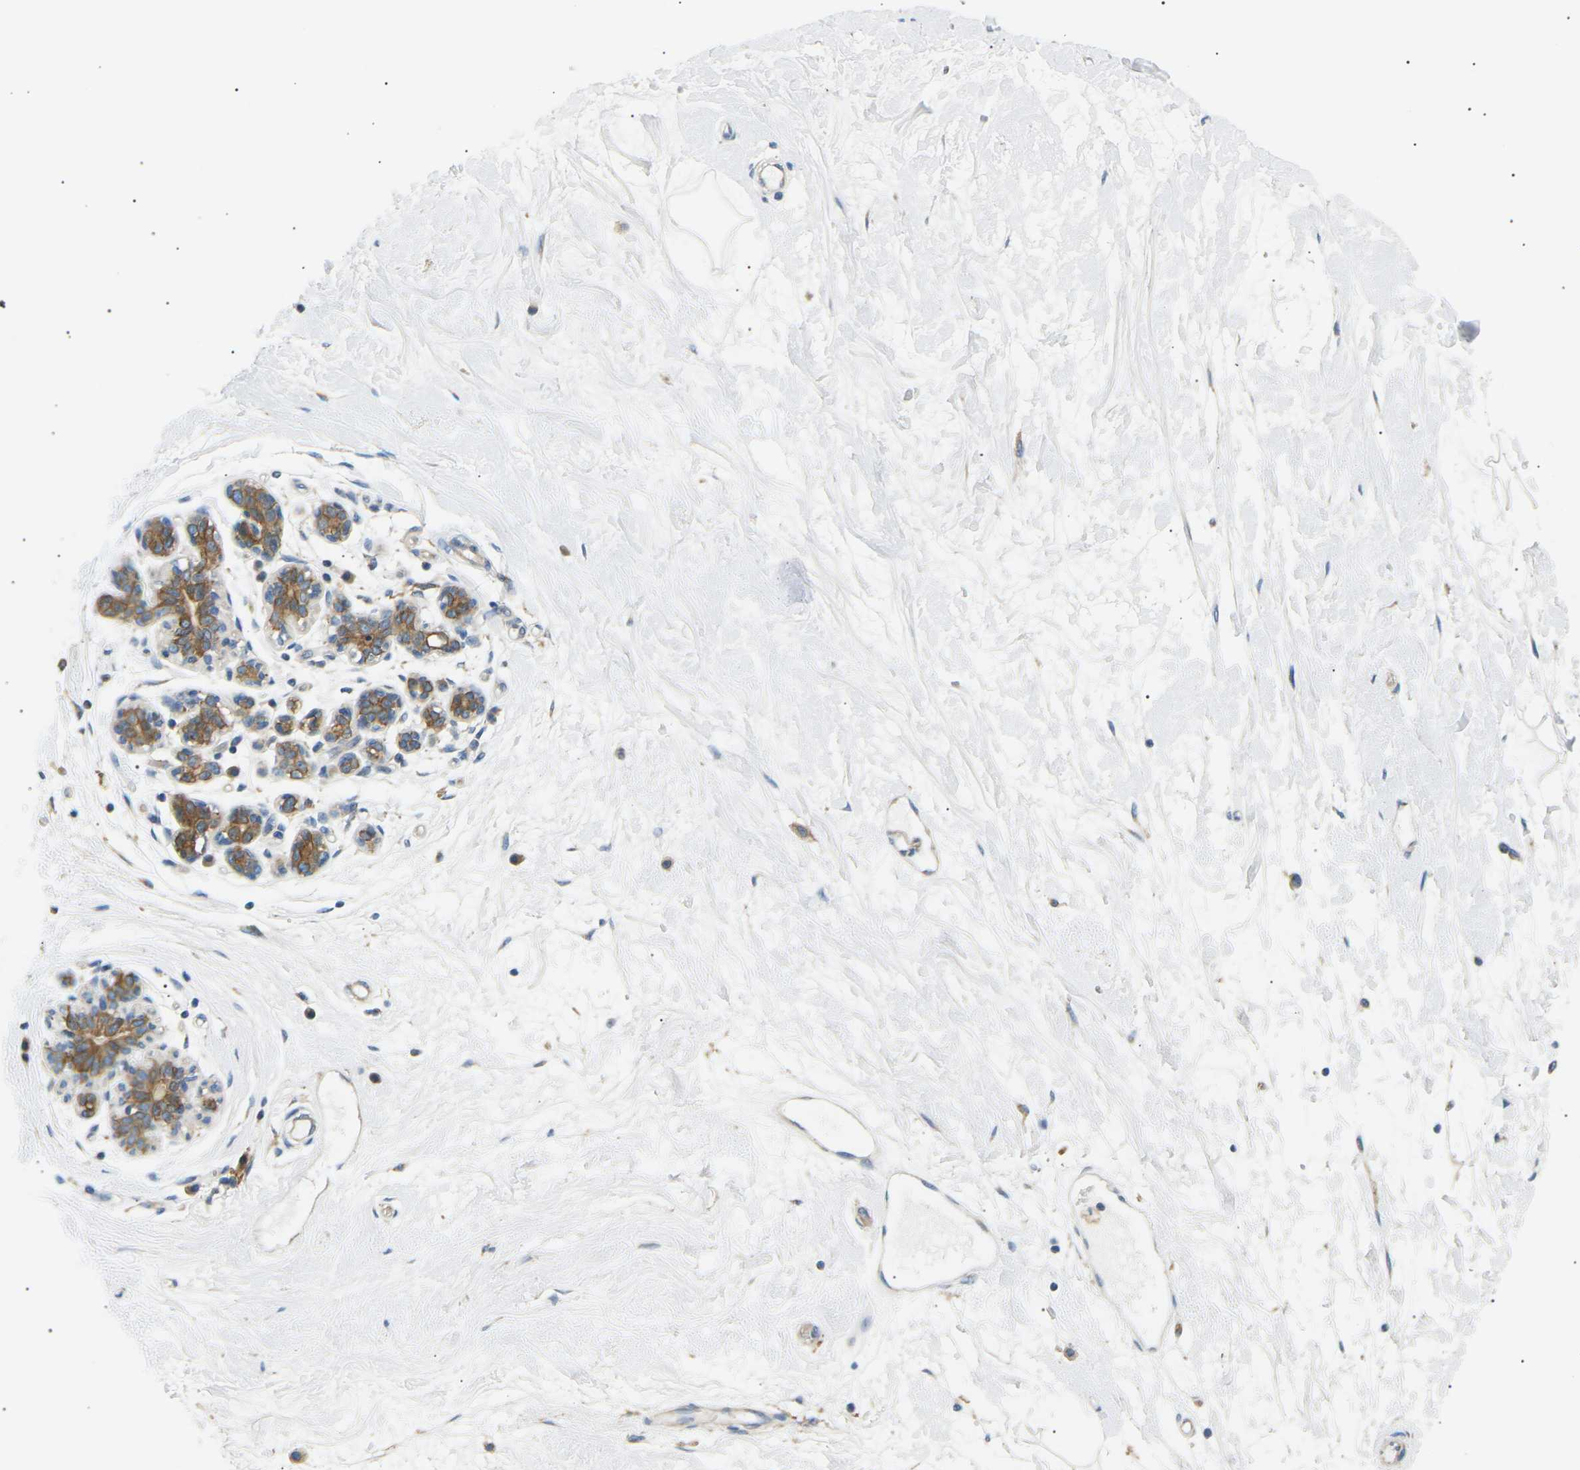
{"staining": {"intensity": "negative", "quantity": "none", "location": "none"}, "tissue": "breast", "cell_type": "Adipocytes", "image_type": "normal", "snomed": [{"axis": "morphology", "description": "Normal tissue, NOS"}, {"axis": "morphology", "description": "Lobular carcinoma"}, {"axis": "topography", "description": "Breast"}], "caption": "This is a micrograph of immunohistochemistry staining of unremarkable breast, which shows no staining in adipocytes. (Brightfield microscopy of DAB (3,3'-diaminobenzidine) immunohistochemistry at high magnification).", "gene": "TBC1D8", "patient": {"sex": "female", "age": 59}}